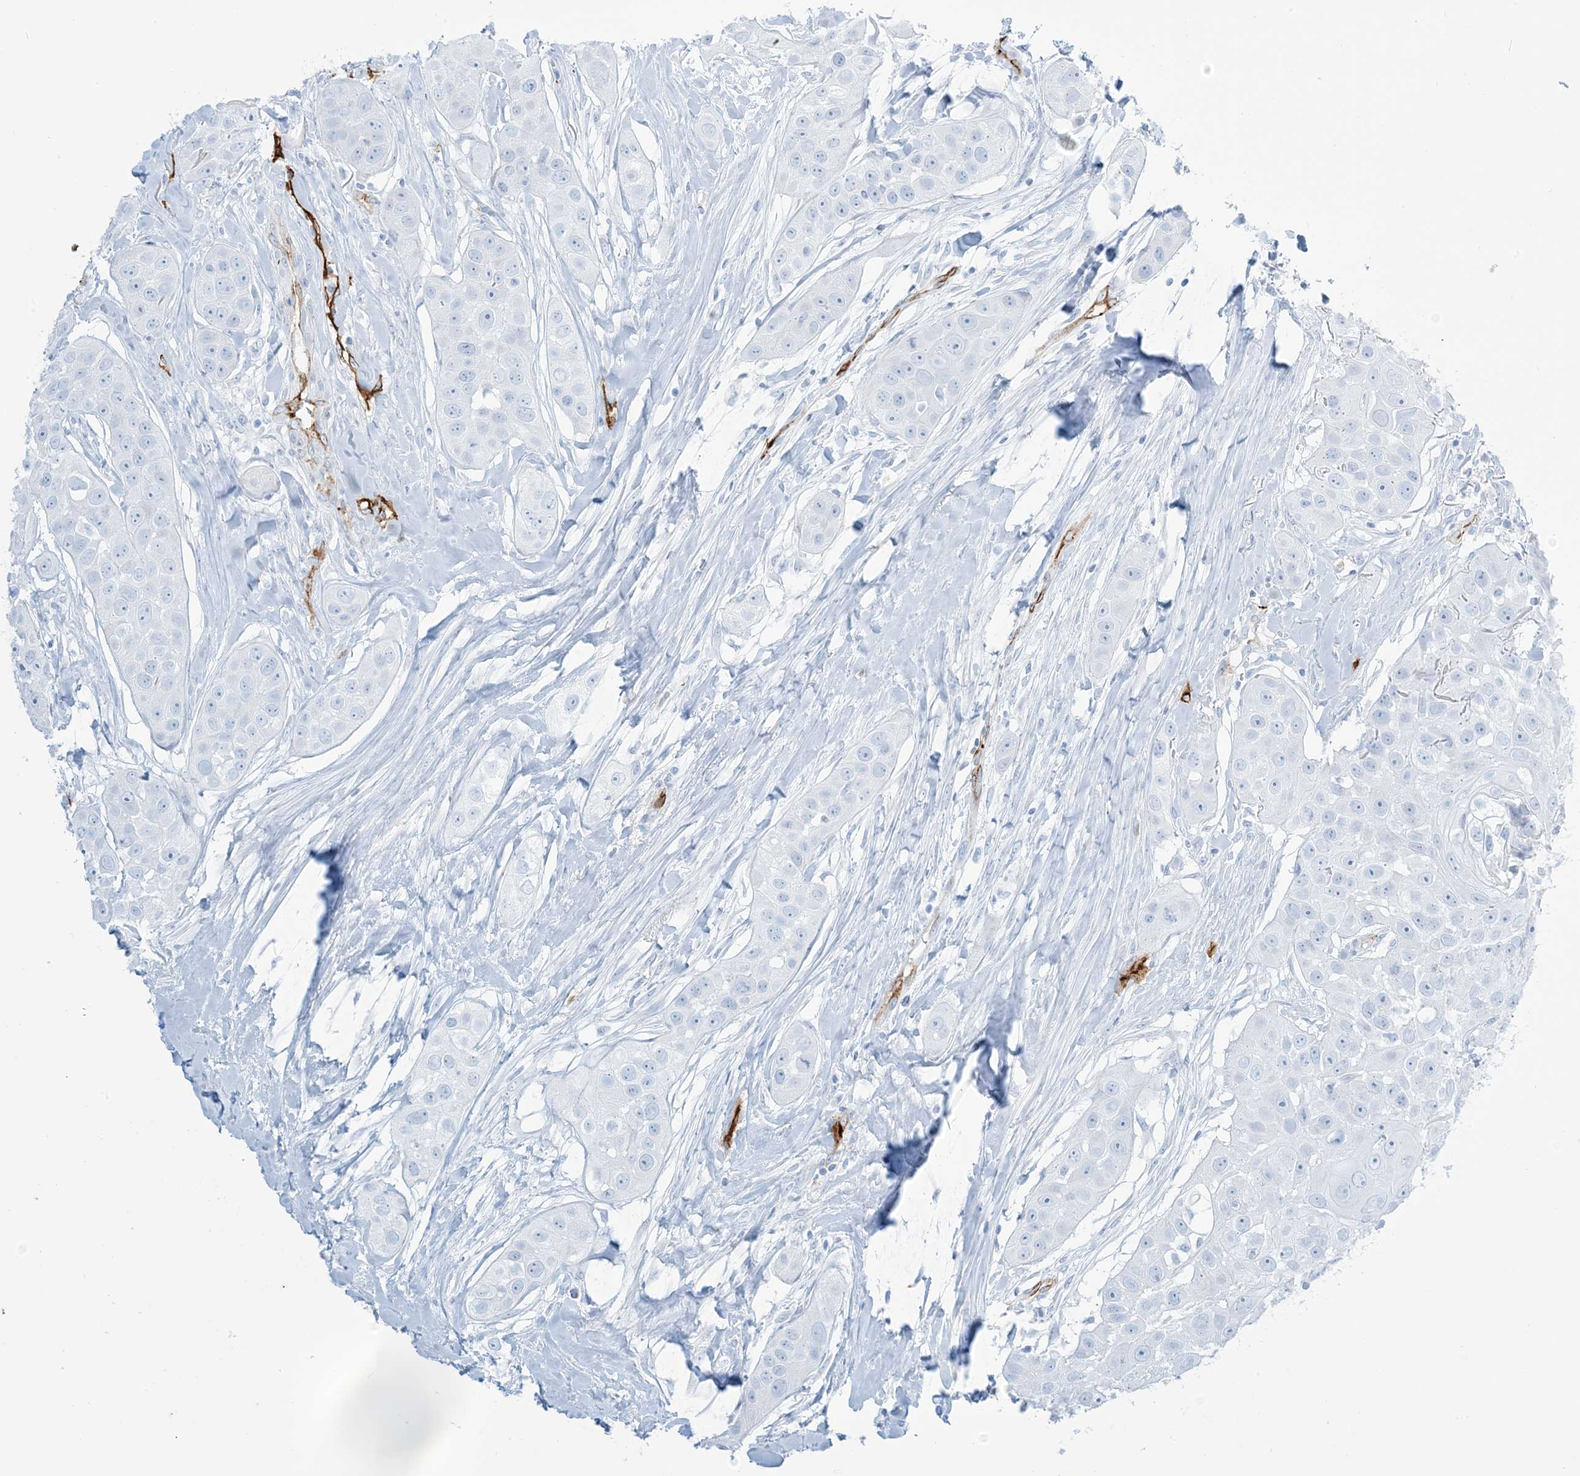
{"staining": {"intensity": "negative", "quantity": "none", "location": "none"}, "tissue": "head and neck cancer", "cell_type": "Tumor cells", "image_type": "cancer", "snomed": [{"axis": "morphology", "description": "Normal tissue, NOS"}, {"axis": "morphology", "description": "Squamous cell carcinoma, NOS"}, {"axis": "topography", "description": "Skeletal muscle"}, {"axis": "topography", "description": "Head-Neck"}], "caption": "The photomicrograph reveals no staining of tumor cells in head and neck cancer.", "gene": "EPS8L3", "patient": {"sex": "male", "age": 51}}